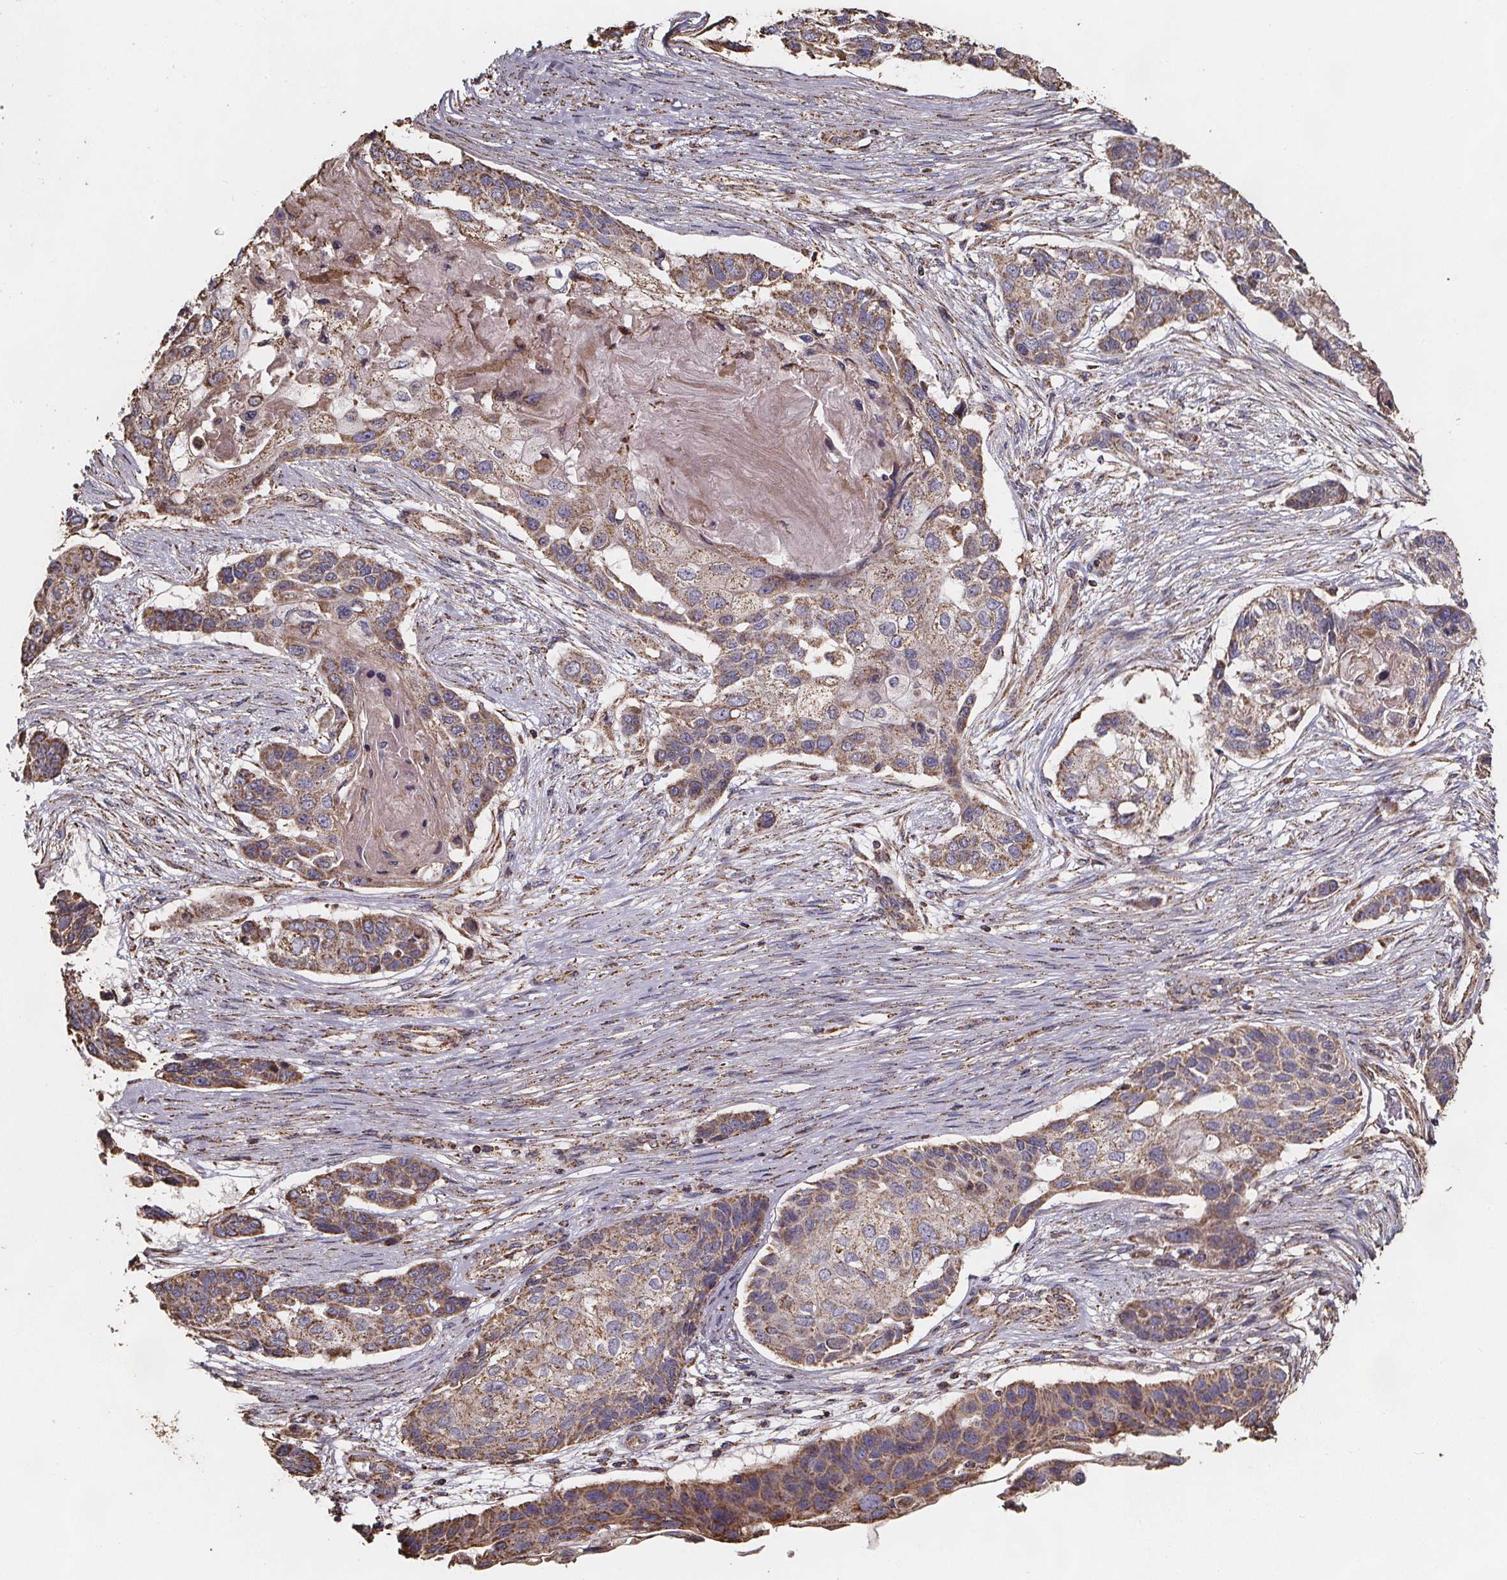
{"staining": {"intensity": "moderate", "quantity": ">75%", "location": "cytoplasmic/membranous"}, "tissue": "lung cancer", "cell_type": "Tumor cells", "image_type": "cancer", "snomed": [{"axis": "morphology", "description": "Squamous cell carcinoma, NOS"}, {"axis": "topography", "description": "Lung"}], "caption": "Moderate cytoplasmic/membranous positivity for a protein is seen in approximately >75% of tumor cells of lung cancer (squamous cell carcinoma) using immunohistochemistry (IHC).", "gene": "SLC35D2", "patient": {"sex": "male", "age": 69}}